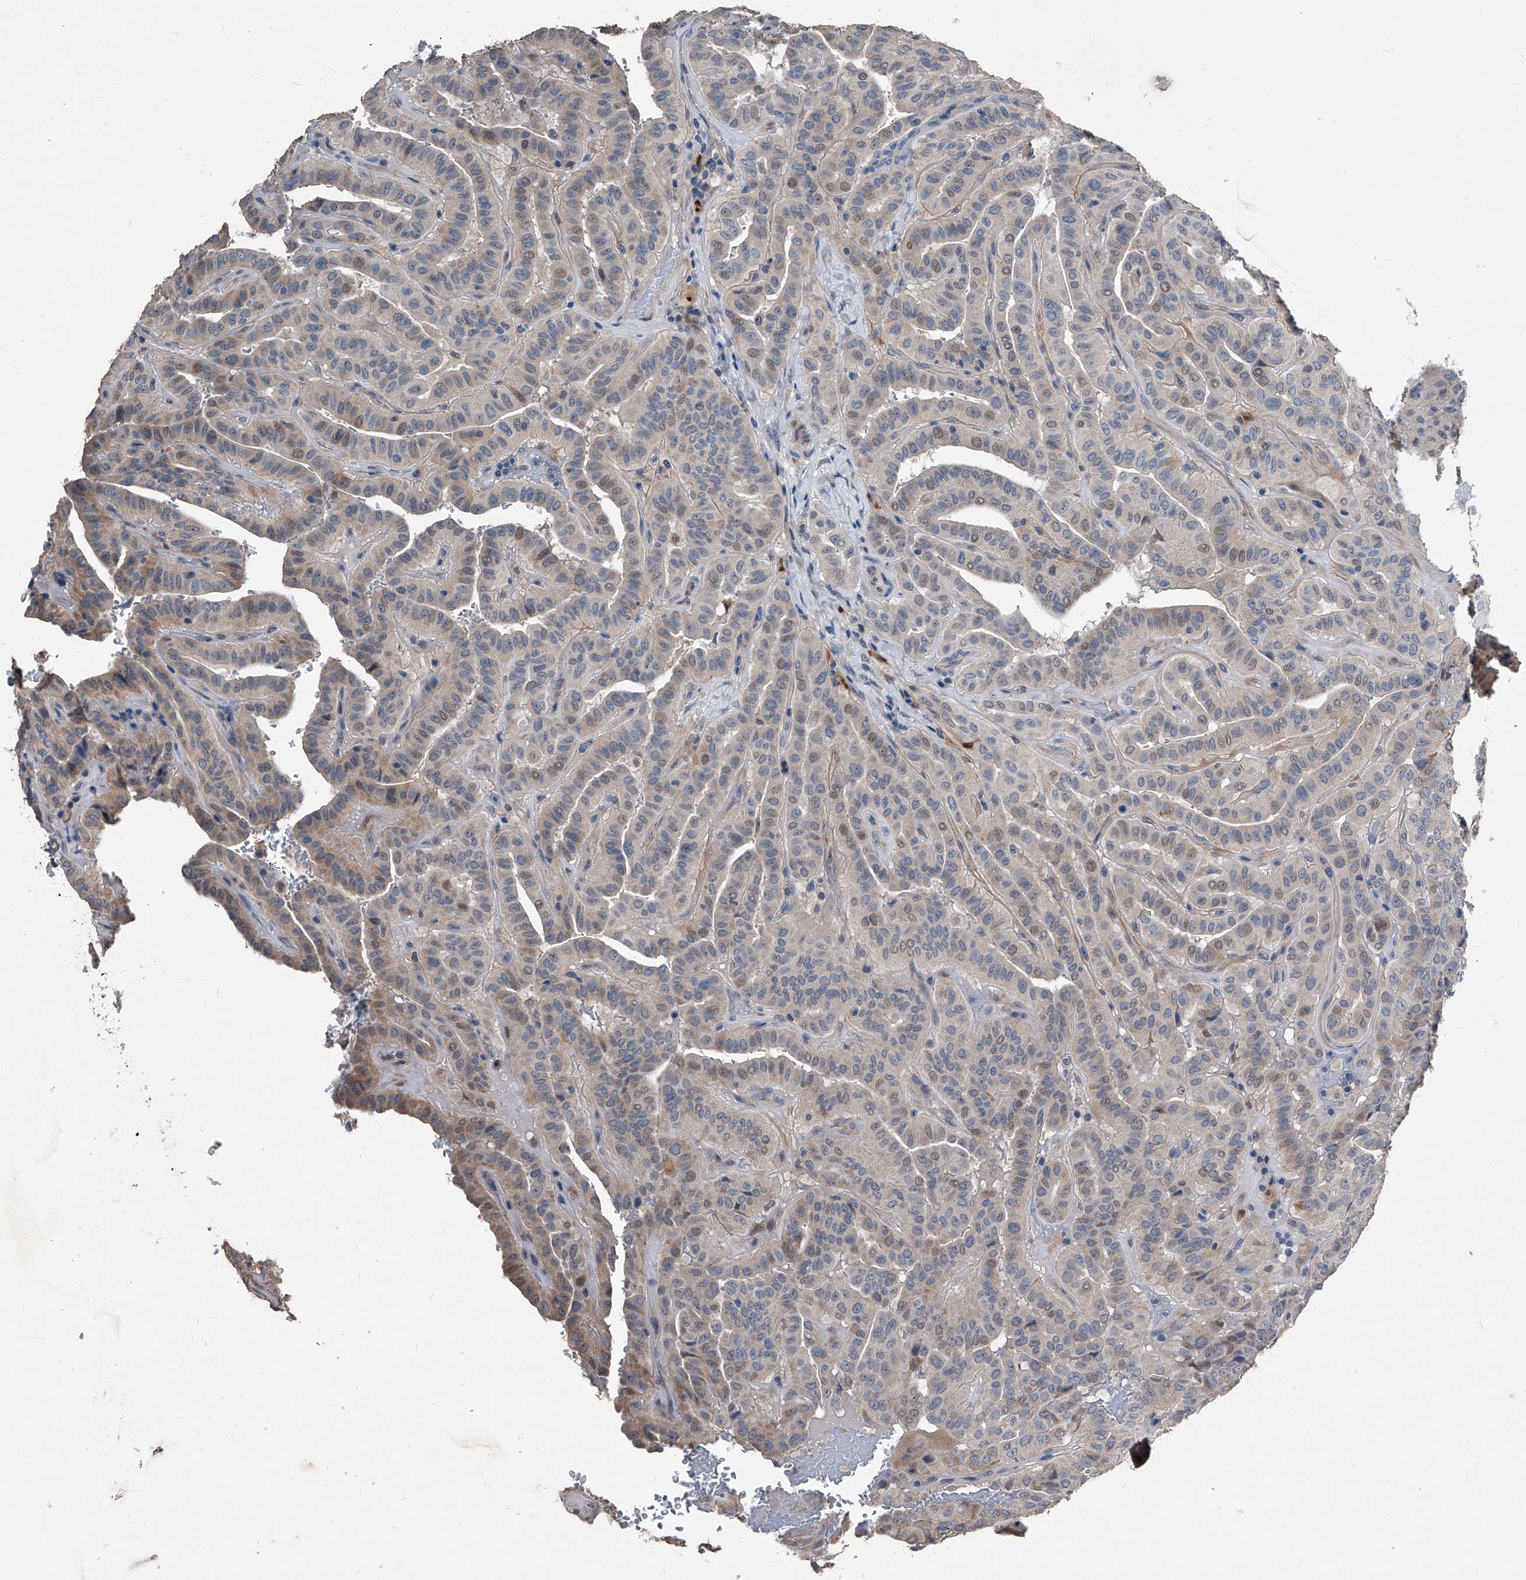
{"staining": {"intensity": "weak", "quantity": "25%-75%", "location": "cytoplasmic/membranous,nuclear"}, "tissue": "thyroid cancer", "cell_type": "Tumor cells", "image_type": "cancer", "snomed": [{"axis": "morphology", "description": "Papillary adenocarcinoma, NOS"}, {"axis": "topography", "description": "Thyroid gland"}], "caption": "Immunohistochemical staining of papillary adenocarcinoma (thyroid) shows low levels of weak cytoplasmic/membranous and nuclear protein positivity in about 25%-75% of tumor cells.", "gene": "PHACTR1", "patient": {"sex": "male", "age": 77}}